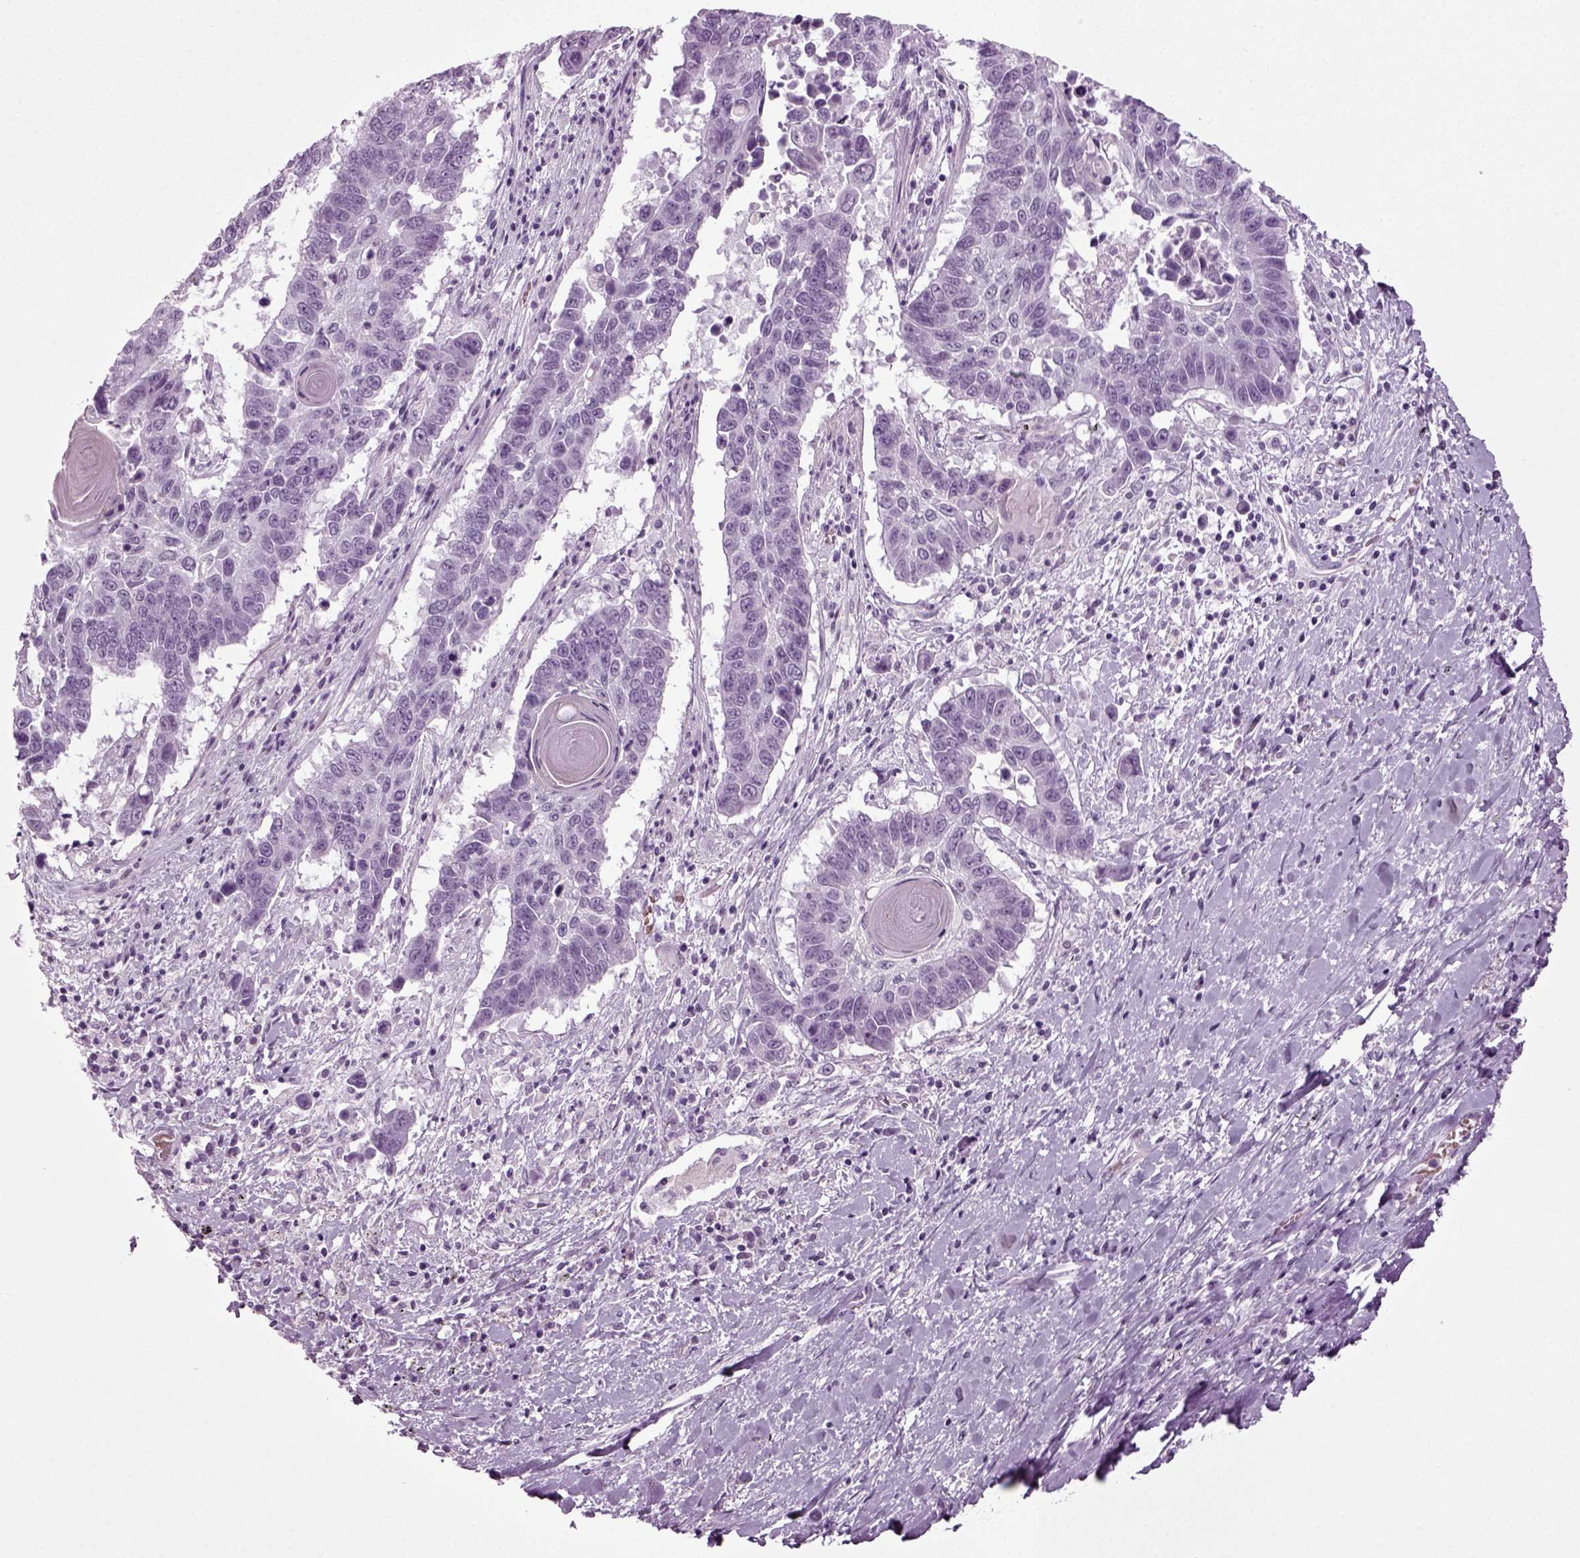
{"staining": {"intensity": "negative", "quantity": "none", "location": "none"}, "tissue": "lung cancer", "cell_type": "Tumor cells", "image_type": "cancer", "snomed": [{"axis": "morphology", "description": "Squamous cell carcinoma, NOS"}, {"axis": "topography", "description": "Lung"}], "caption": "DAB (3,3'-diaminobenzidine) immunohistochemical staining of human lung cancer exhibits no significant staining in tumor cells.", "gene": "ZC2HC1C", "patient": {"sex": "male", "age": 73}}